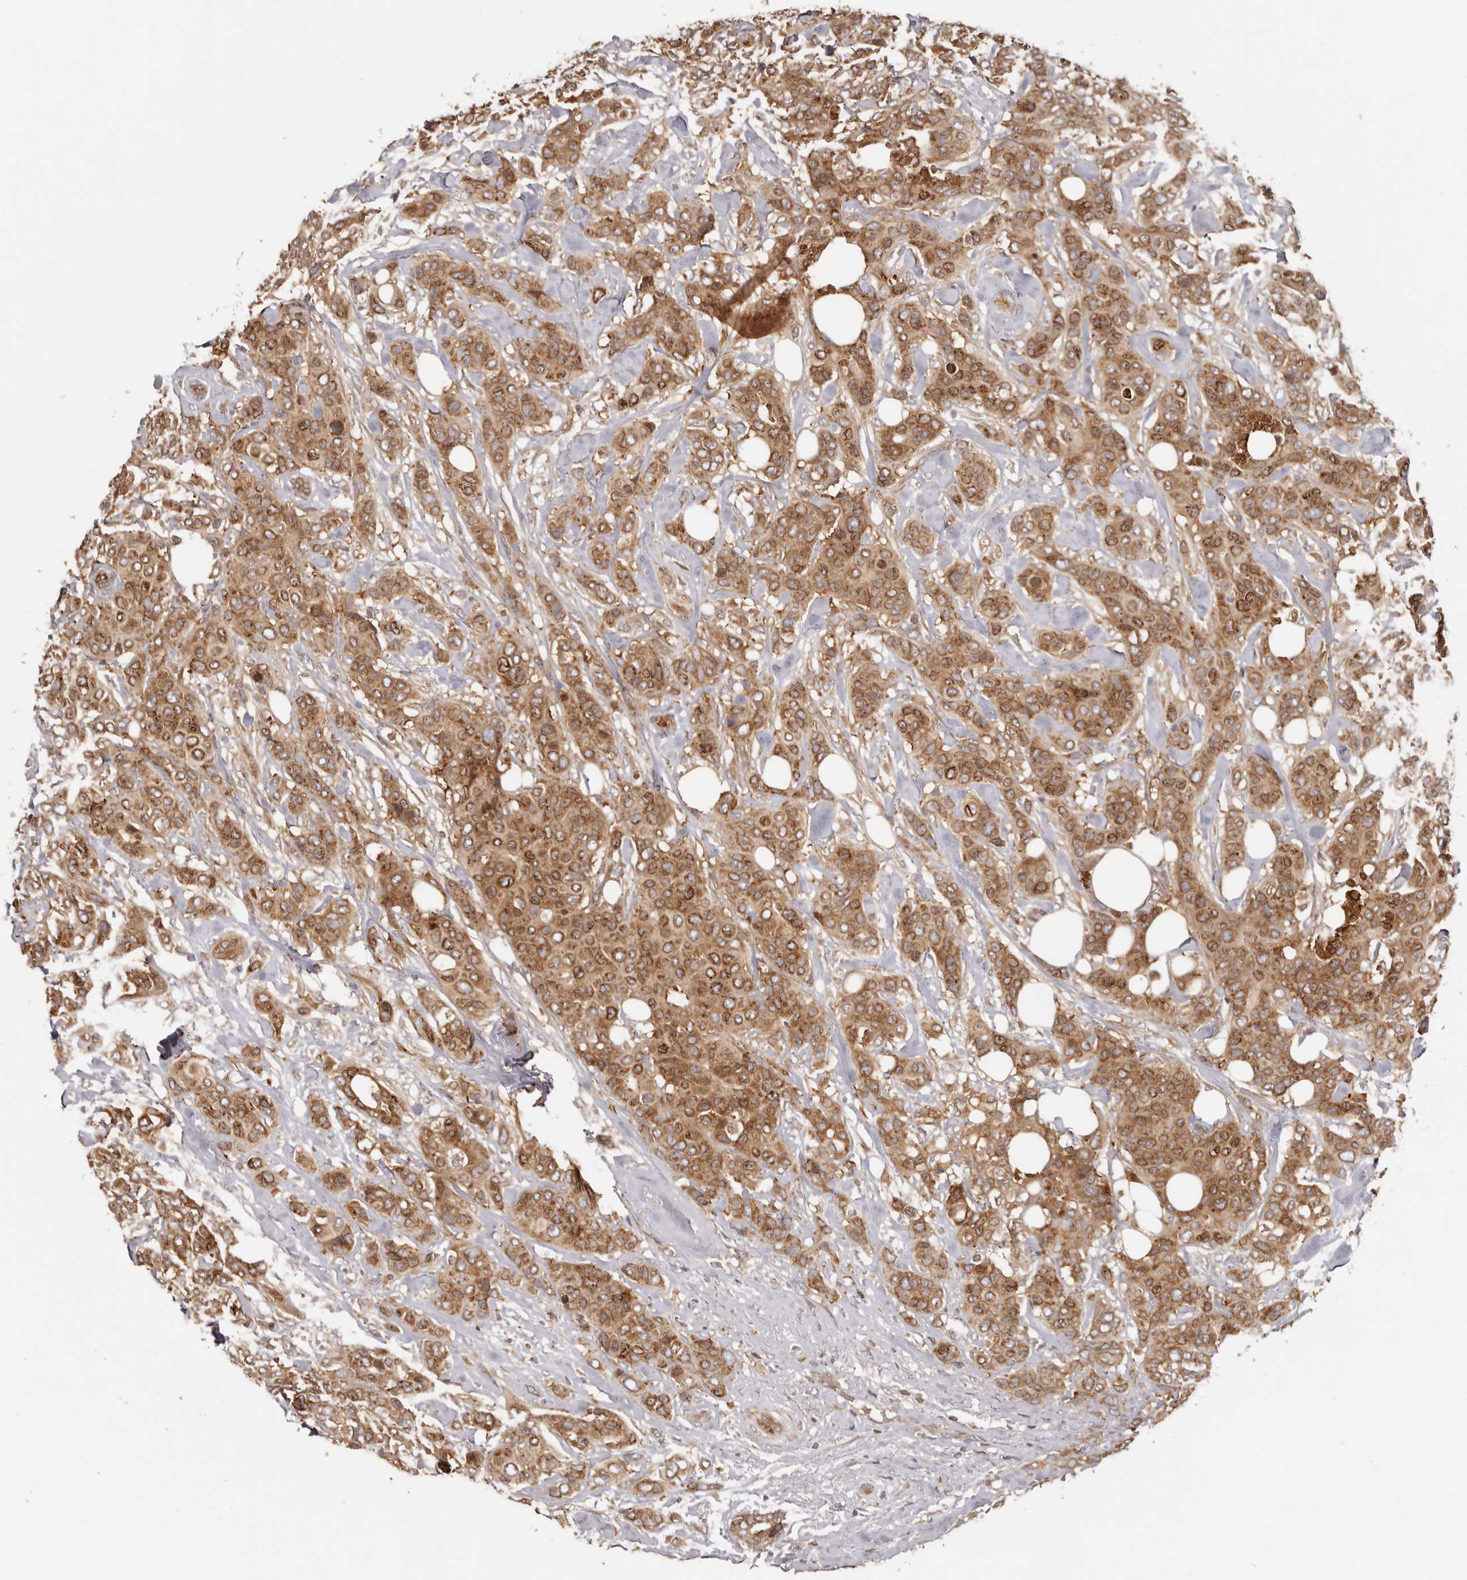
{"staining": {"intensity": "strong", "quantity": ">75%", "location": "cytoplasmic/membranous,nuclear"}, "tissue": "breast cancer", "cell_type": "Tumor cells", "image_type": "cancer", "snomed": [{"axis": "morphology", "description": "Lobular carcinoma"}, {"axis": "topography", "description": "Breast"}], "caption": "Breast lobular carcinoma stained with a protein marker displays strong staining in tumor cells.", "gene": "EEF1E1", "patient": {"sex": "female", "age": 51}}